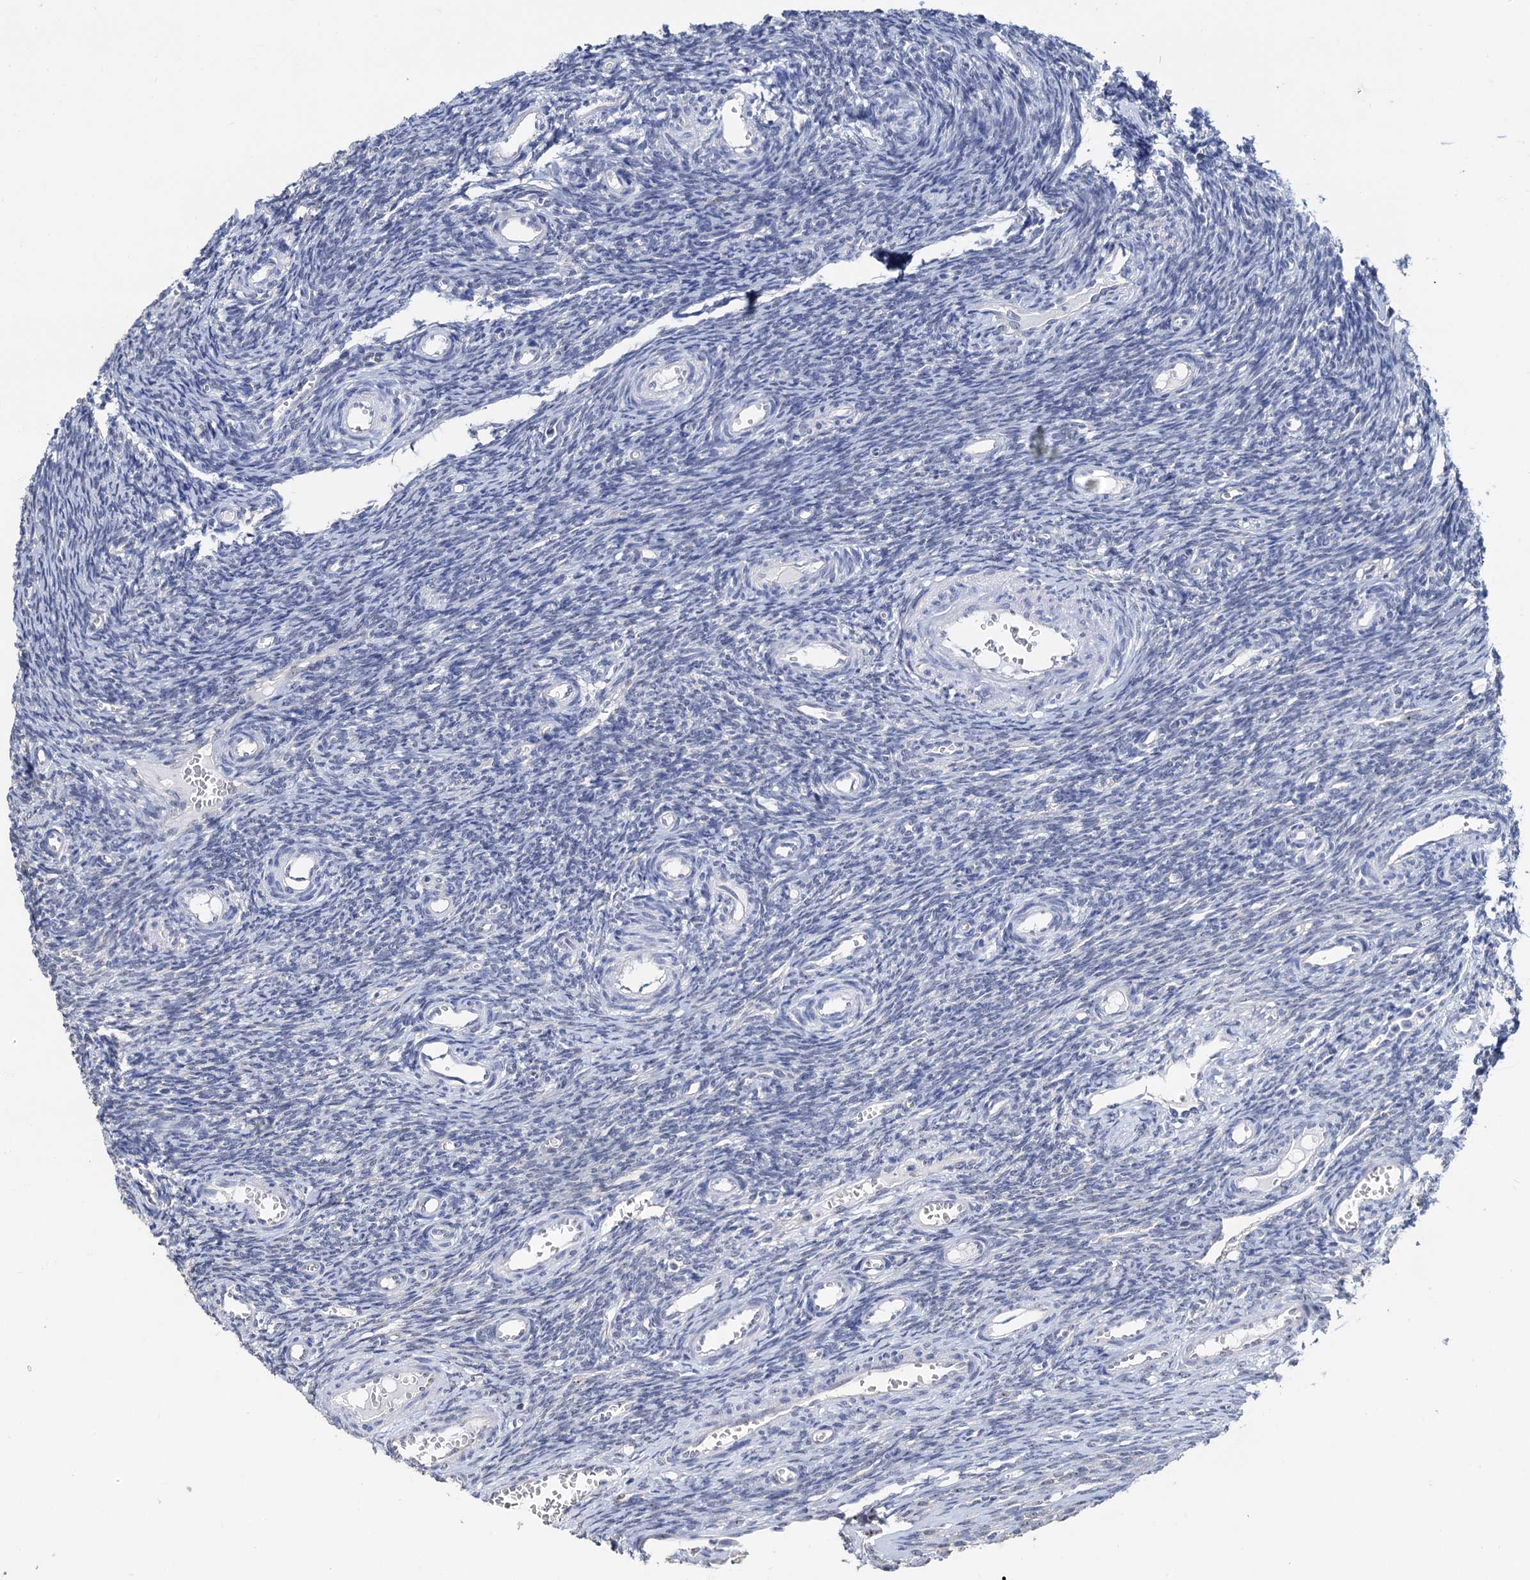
{"staining": {"intensity": "negative", "quantity": "none", "location": "none"}, "tissue": "ovary", "cell_type": "Ovarian stroma cells", "image_type": "normal", "snomed": [{"axis": "morphology", "description": "Normal tissue, NOS"}, {"axis": "topography", "description": "Ovary"}], "caption": "Photomicrograph shows no protein expression in ovarian stroma cells of normal ovary.", "gene": "C2CD3", "patient": {"sex": "female", "age": 39}}